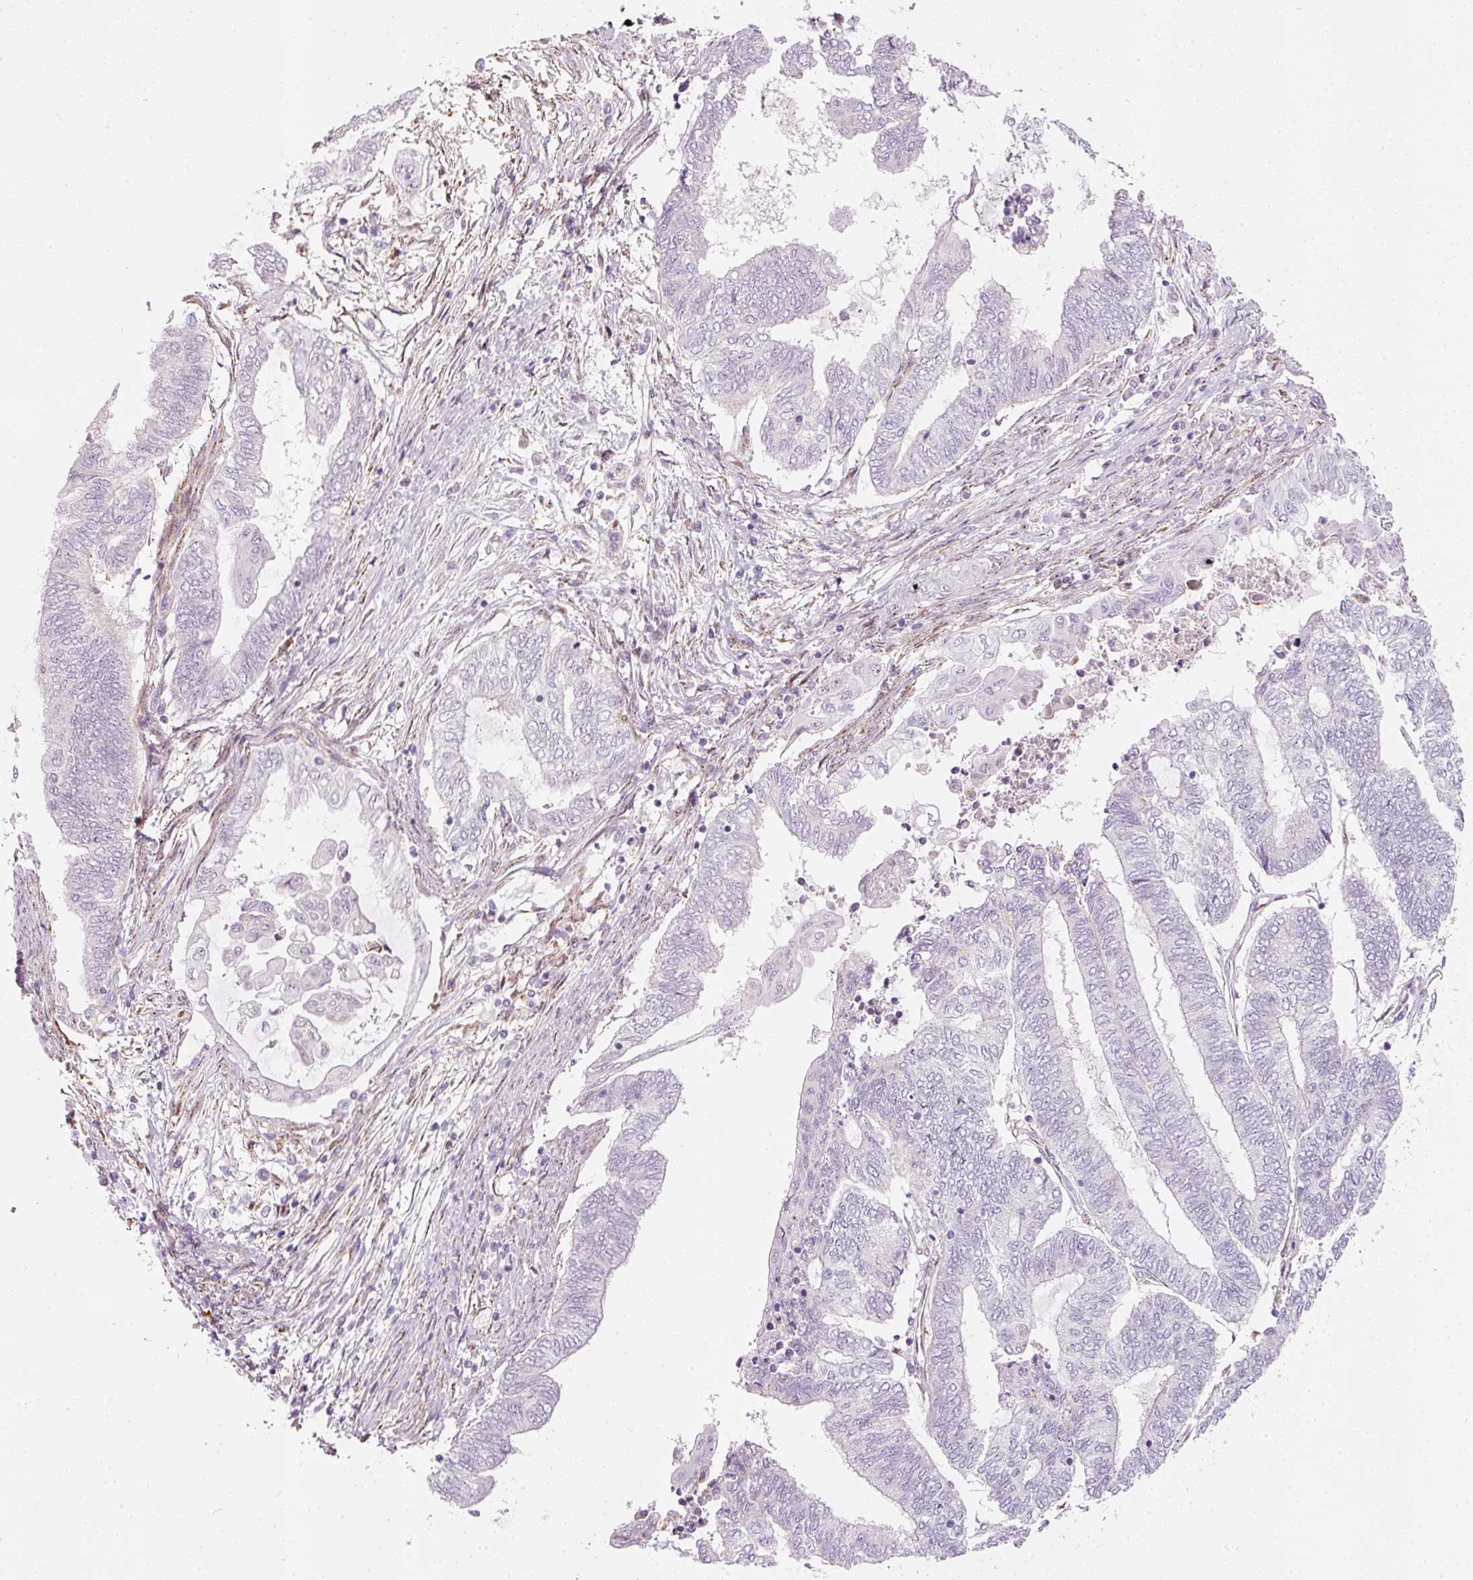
{"staining": {"intensity": "negative", "quantity": "none", "location": "none"}, "tissue": "endometrial cancer", "cell_type": "Tumor cells", "image_type": "cancer", "snomed": [{"axis": "morphology", "description": "Adenocarcinoma, NOS"}, {"axis": "topography", "description": "Uterus"}, {"axis": "topography", "description": "Endometrium"}], "caption": "High magnification brightfield microscopy of endometrial cancer stained with DAB (brown) and counterstained with hematoxylin (blue): tumor cells show no significant staining.", "gene": "RNF39", "patient": {"sex": "female", "age": 70}}